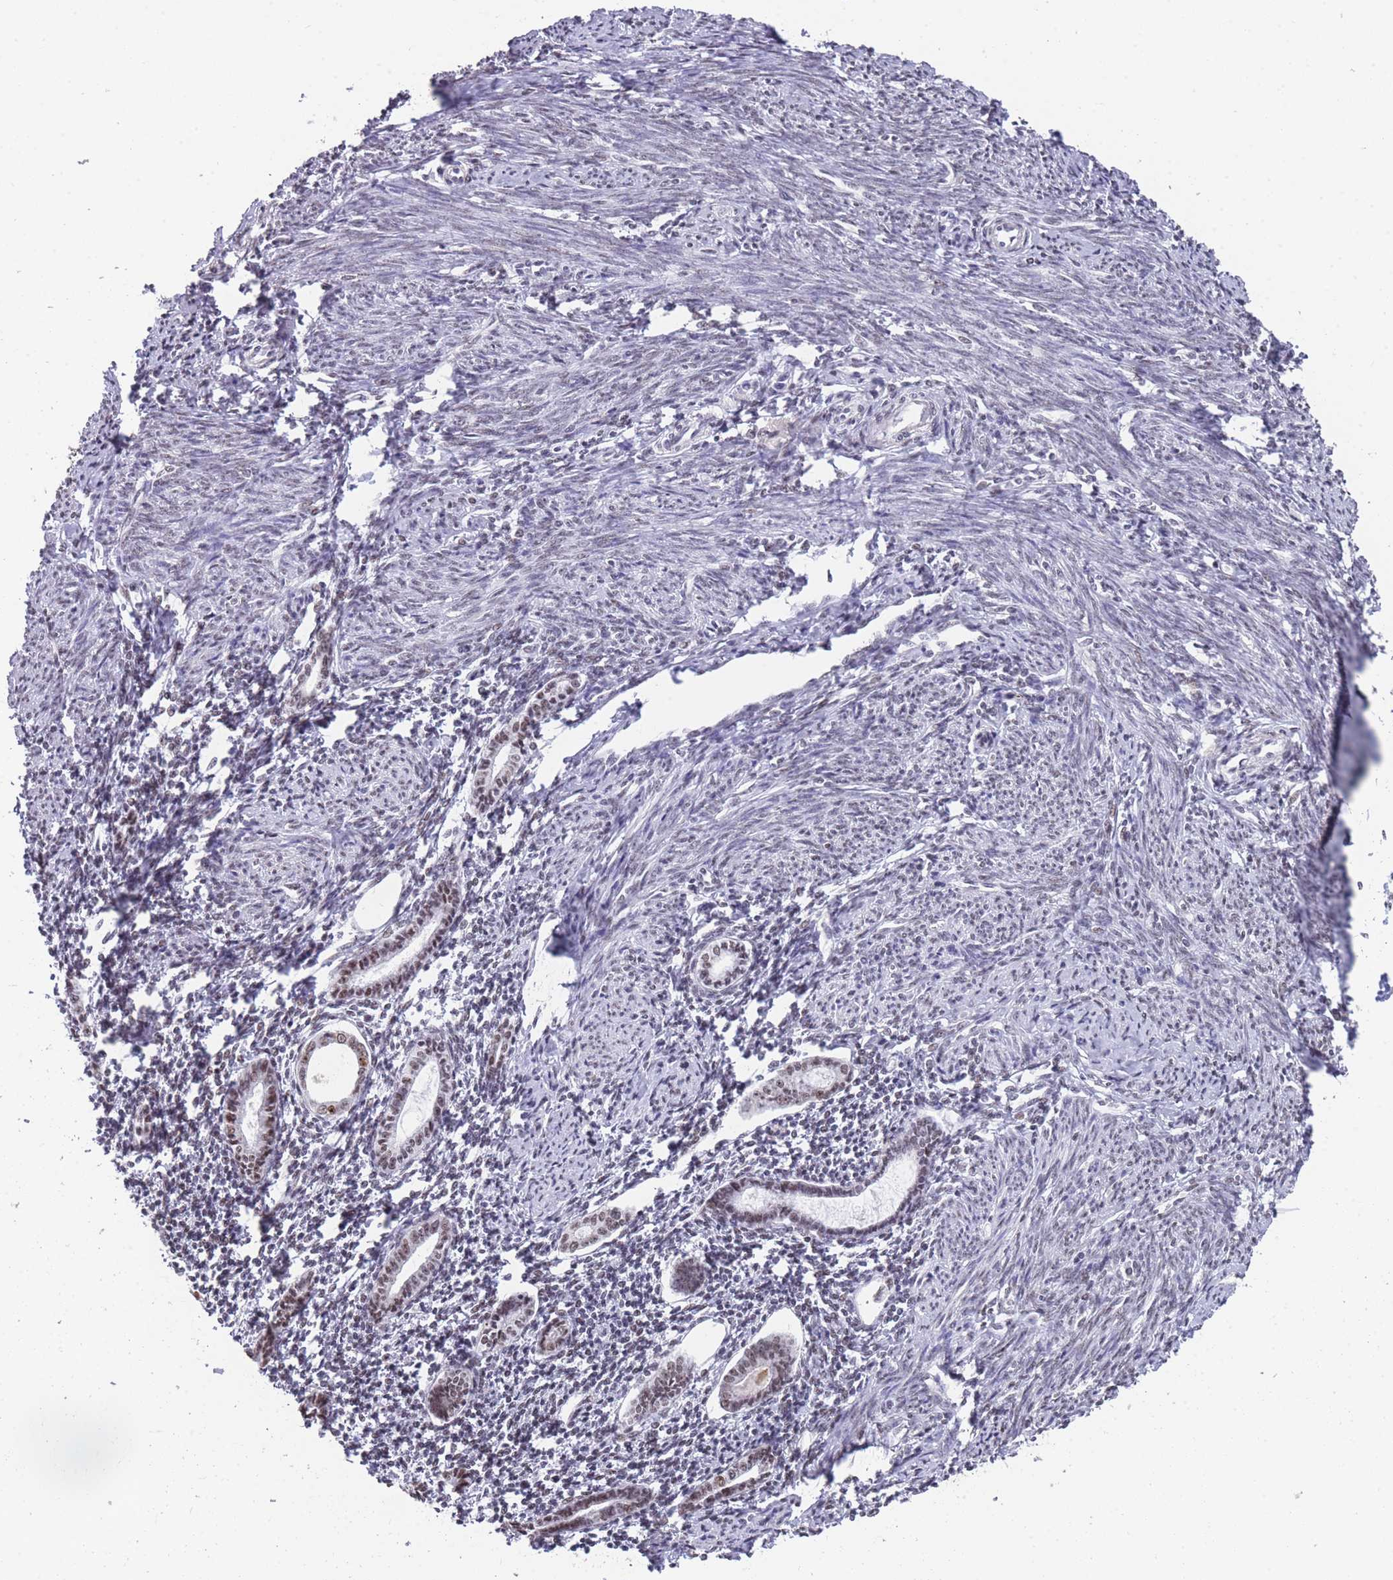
{"staining": {"intensity": "negative", "quantity": "none", "location": "none"}, "tissue": "endometrium", "cell_type": "Cells in endometrial stroma", "image_type": "normal", "snomed": [{"axis": "morphology", "description": "Normal tissue, NOS"}, {"axis": "topography", "description": "Endometrium"}], "caption": "The image reveals no significant expression in cells in endometrial stroma of endometrium. Nuclei are stained in blue.", "gene": "EVC2", "patient": {"sex": "female", "age": 63}}